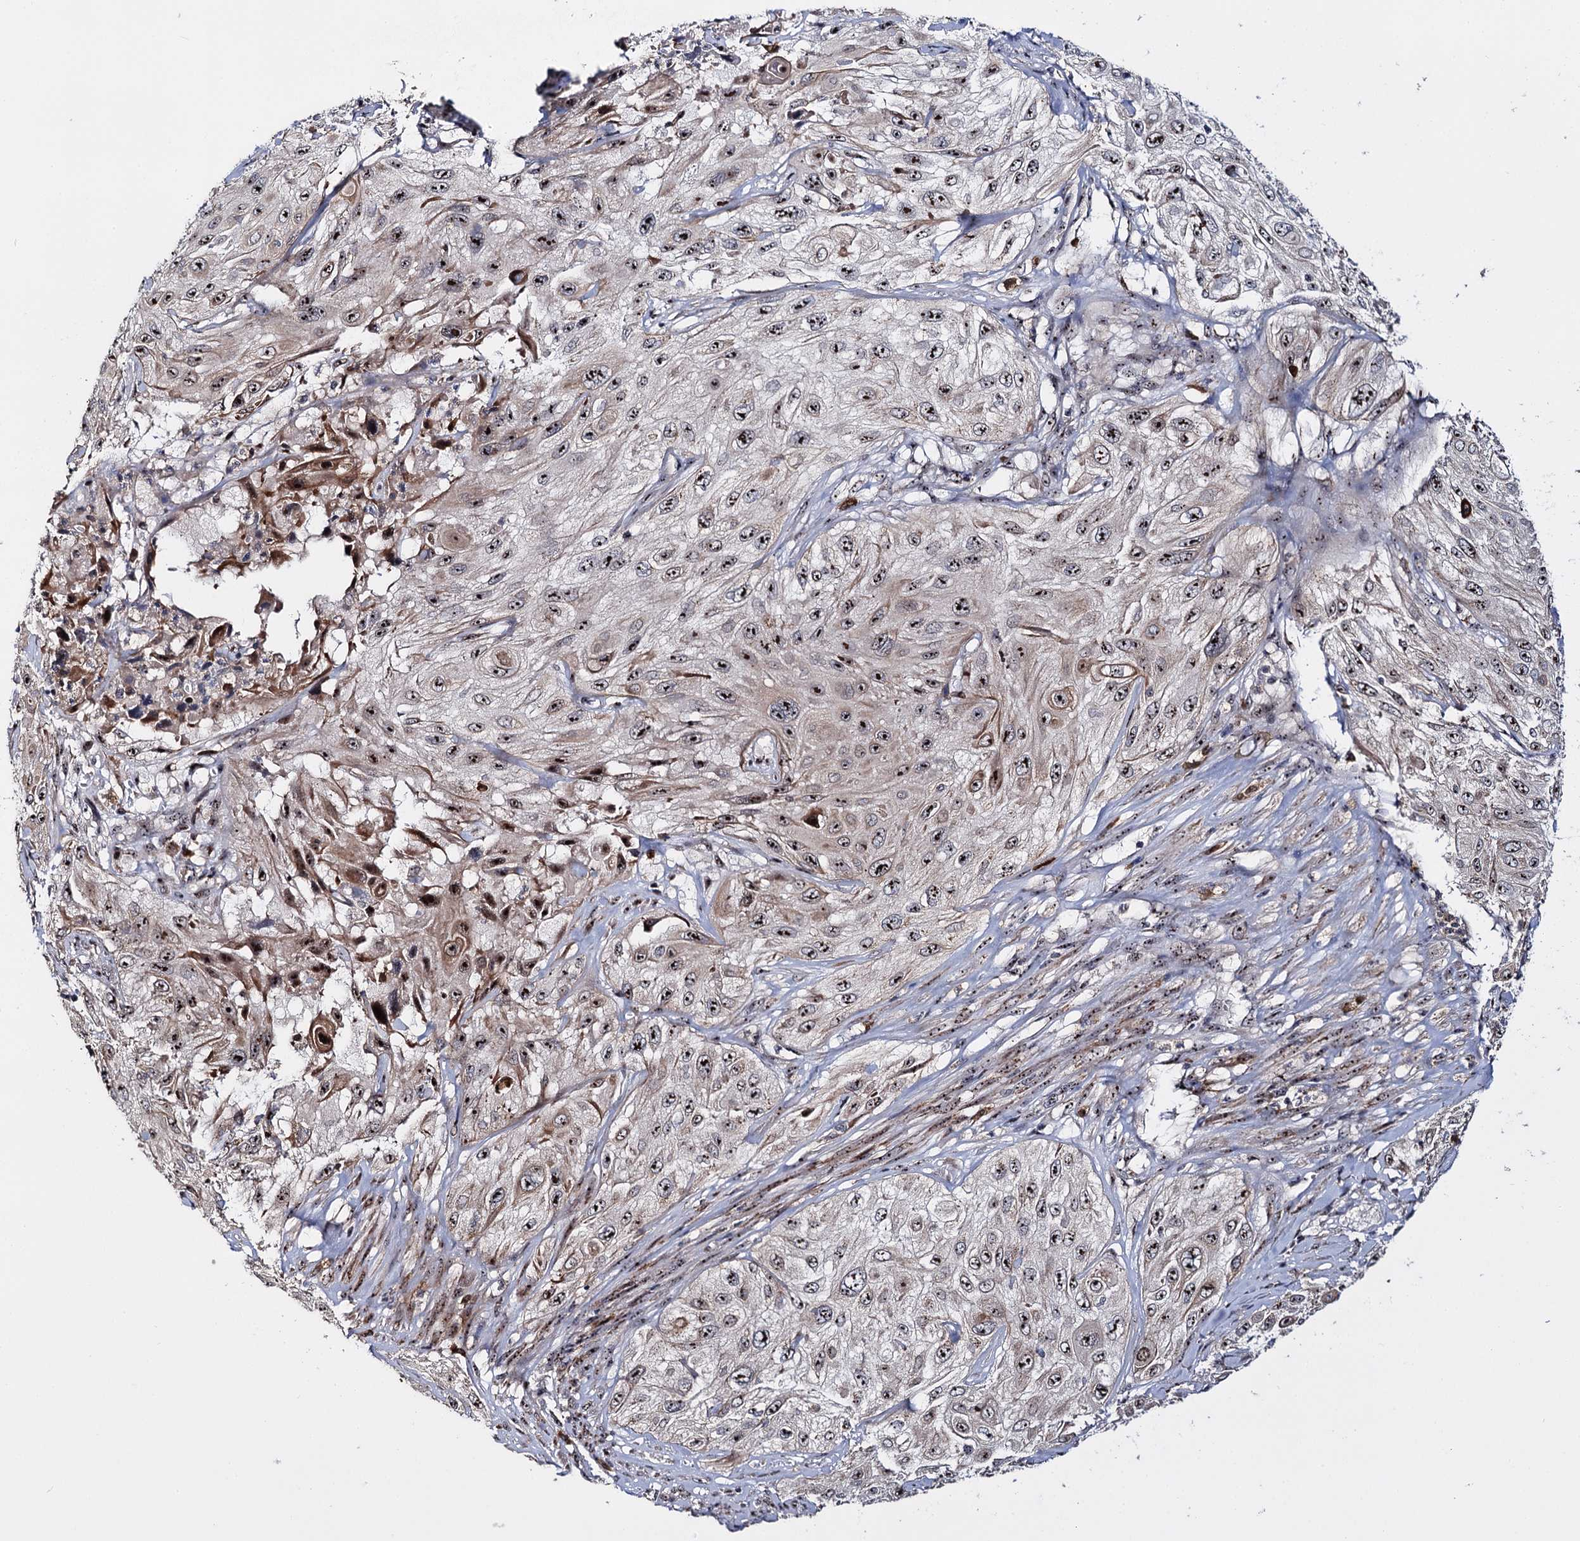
{"staining": {"intensity": "strong", "quantity": ">75%", "location": "nuclear"}, "tissue": "cervical cancer", "cell_type": "Tumor cells", "image_type": "cancer", "snomed": [{"axis": "morphology", "description": "Squamous cell carcinoma, NOS"}, {"axis": "topography", "description": "Cervix"}], "caption": "Immunohistochemical staining of human cervical squamous cell carcinoma demonstrates high levels of strong nuclear staining in approximately >75% of tumor cells. (DAB (3,3'-diaminobenzidine) IHC, brown staining for protein, blue staining for nuclei).", "gene": "SUPT20H", "patient": {"sex": "female", "age": 42}}